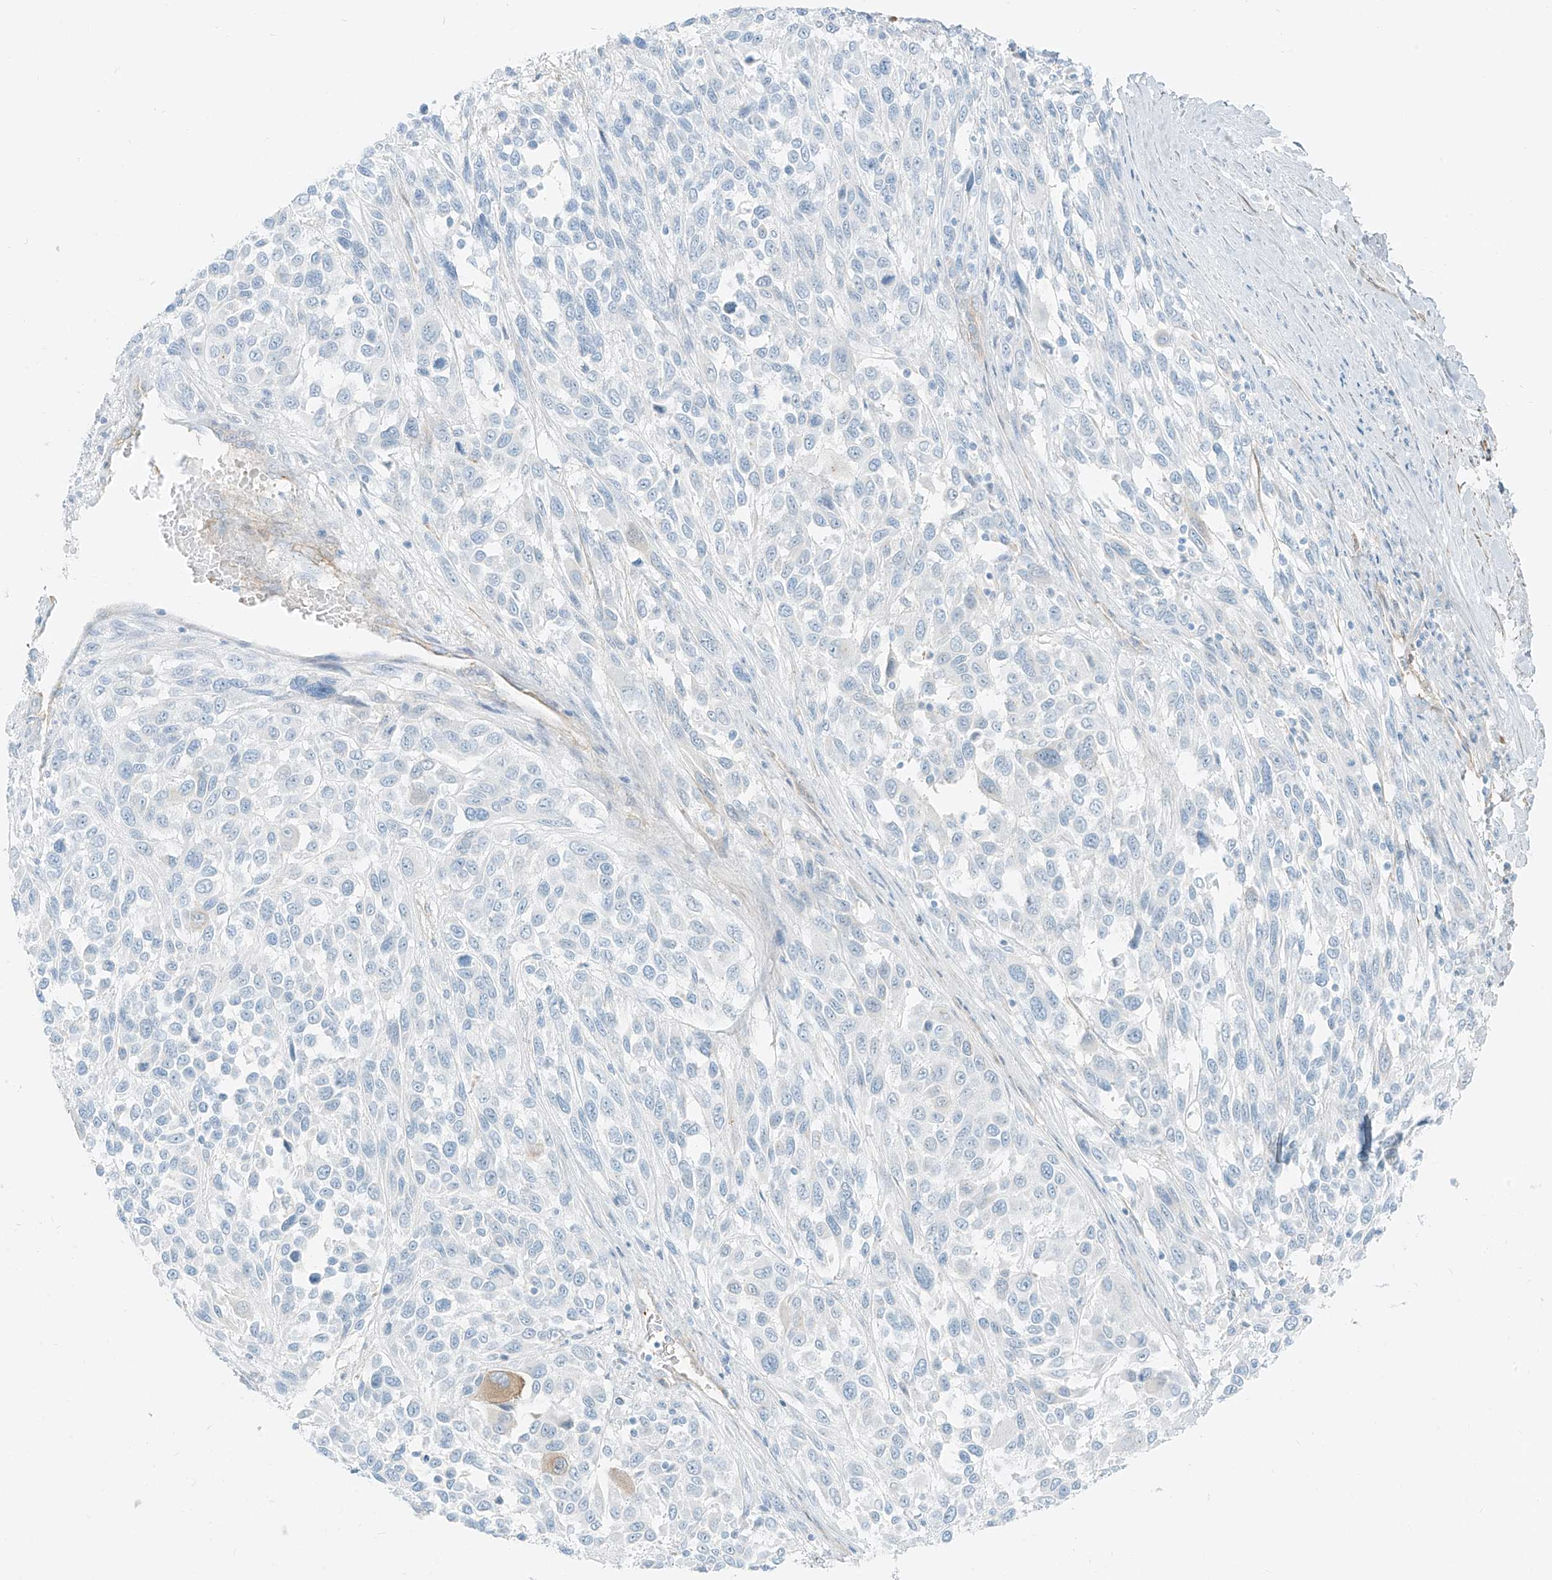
{"staining": {"intensity": "negative", "quantity": "none", "location": "none"}, "tissue": "melanoma", "cell_type": "Tumor cells", "image_type": "cancer", "snomed": [{"axis": "morphology", "description": "Malignant melanoma, Metastatic site"}, {"axis": "topography", "description": "Lymph node"}], "caption": "This is an immunohistochemistry (IHC) micrograph of malignant melanoma (metastatic site). There is no staining in tumor cells.", "gene": "SMCP", "patient": {"sex": "male", "age": 61}}